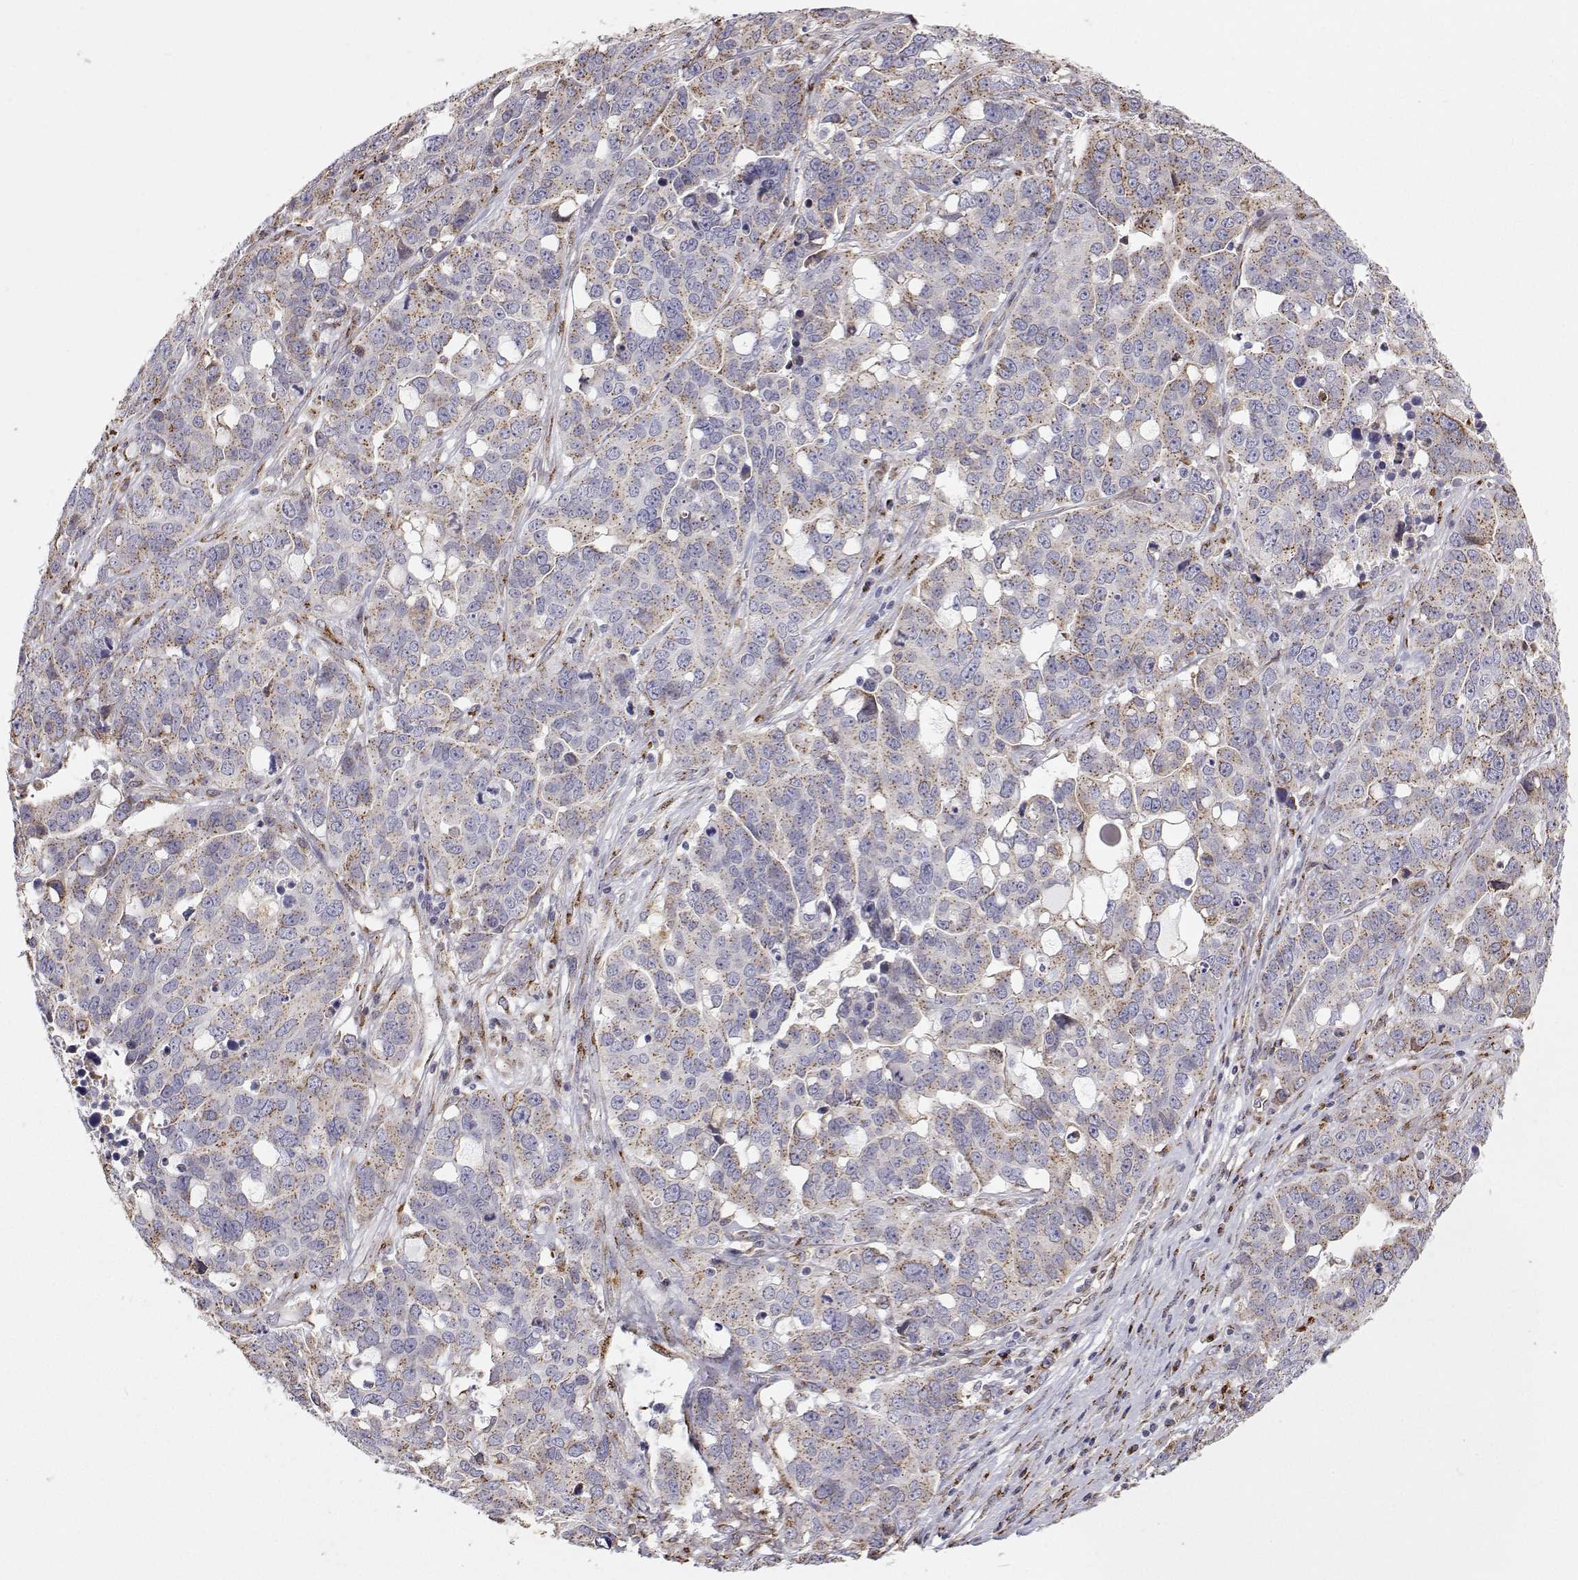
{"staining": {"intensity": "weak", "quantity": ">75%", "location": "cytoplasmic/membranous"}, "tissue": "ovarian cancer", "cell_type": "Tumor cells", "image_type": "cancer", "snomed": [{"axis": "morphology", "description": "Carcinoma, endometroid"}, {"axis": "topography", "description": "Ovary"}], "caption": "Tumor cells demonstrate low levels of weak cytoplasmic/membranous expression in approximately >75% of cells in human ovarian endometroid carcinoma.", "gene": "STARD13", "patient": {"sex": "female", "age": 78}}